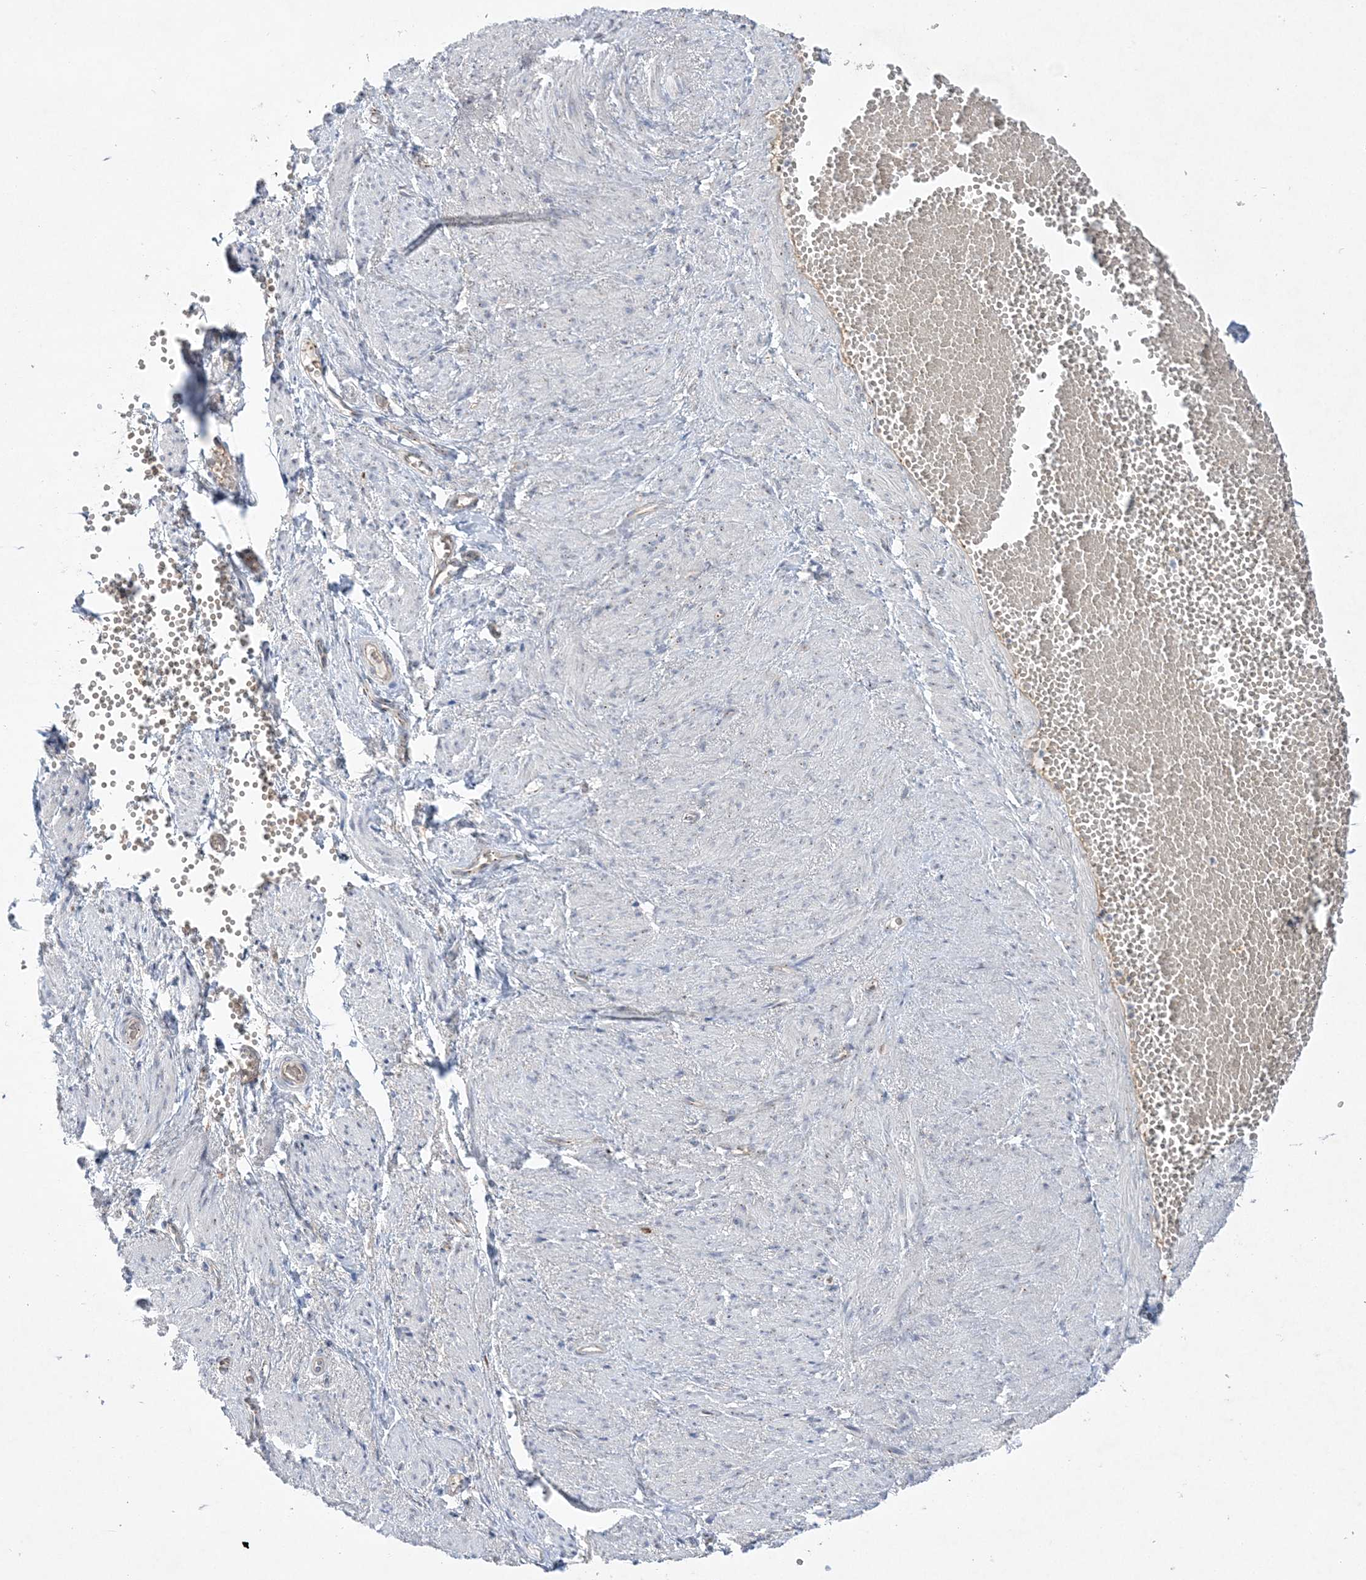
{"staining": {"intensity": "moderate", "quantity": "<25%", "location": "cytoplasmic/membranous"}, "tissue": "adipose tissue", "cell_type": "Adipocytes", "image_type": "normal", "snomed": [{"axis": "morphology", "description": "Normal tissue, NOS"}, {"axis": "topography", "description": "Smooth muscle"}, {"axis": "topography", "description": "Peripheral nerve tissue"}], "caption": "The micrograph exhibits immunohistochemical staining of benign adipose tissue. There is moderate cytoplasmic/membranous positivity is identified in about <25% of adipocytes.", "gene": "ADAMTS12", "patient": {"sex": "female", "age": 39}}